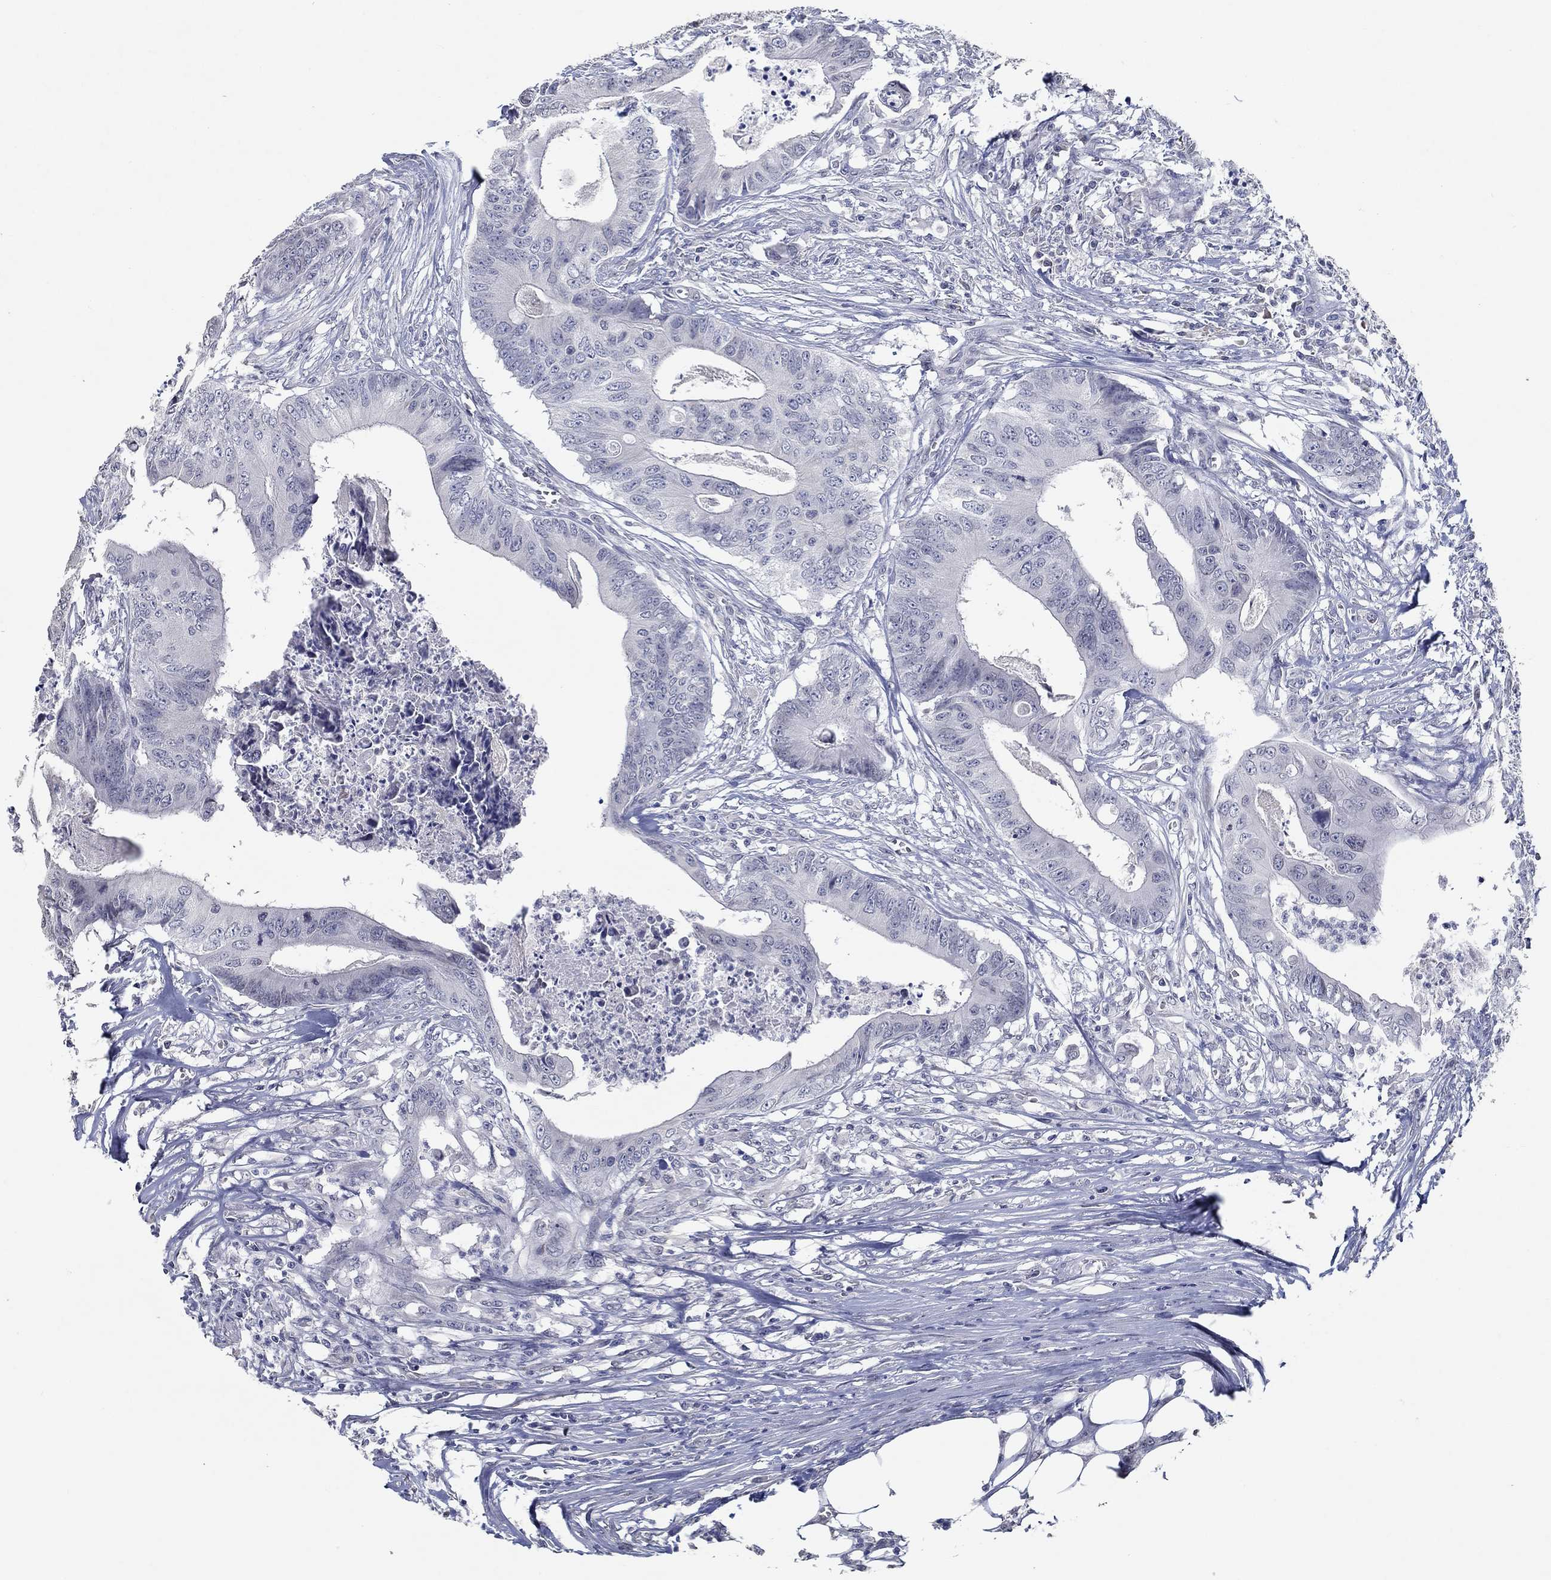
{"staining": {"intensity": "negative", "quantity": "none", "location": "none"}, "tissue": "colorectal cancer", "cell_type": "Tumor cells", "image_type": "cancer", "snomed": [{"axis": "morphology", "description": "Adenocarcinoma, NOS"}, {"axis": "topography", "description": "Colon"}], "caption": "Colorectal cancer was stained to show a protein in brown. There is no significant positivity in tumor cells.", "gene": "NUP155", "patient": {"sex": "male", "age": 84}}